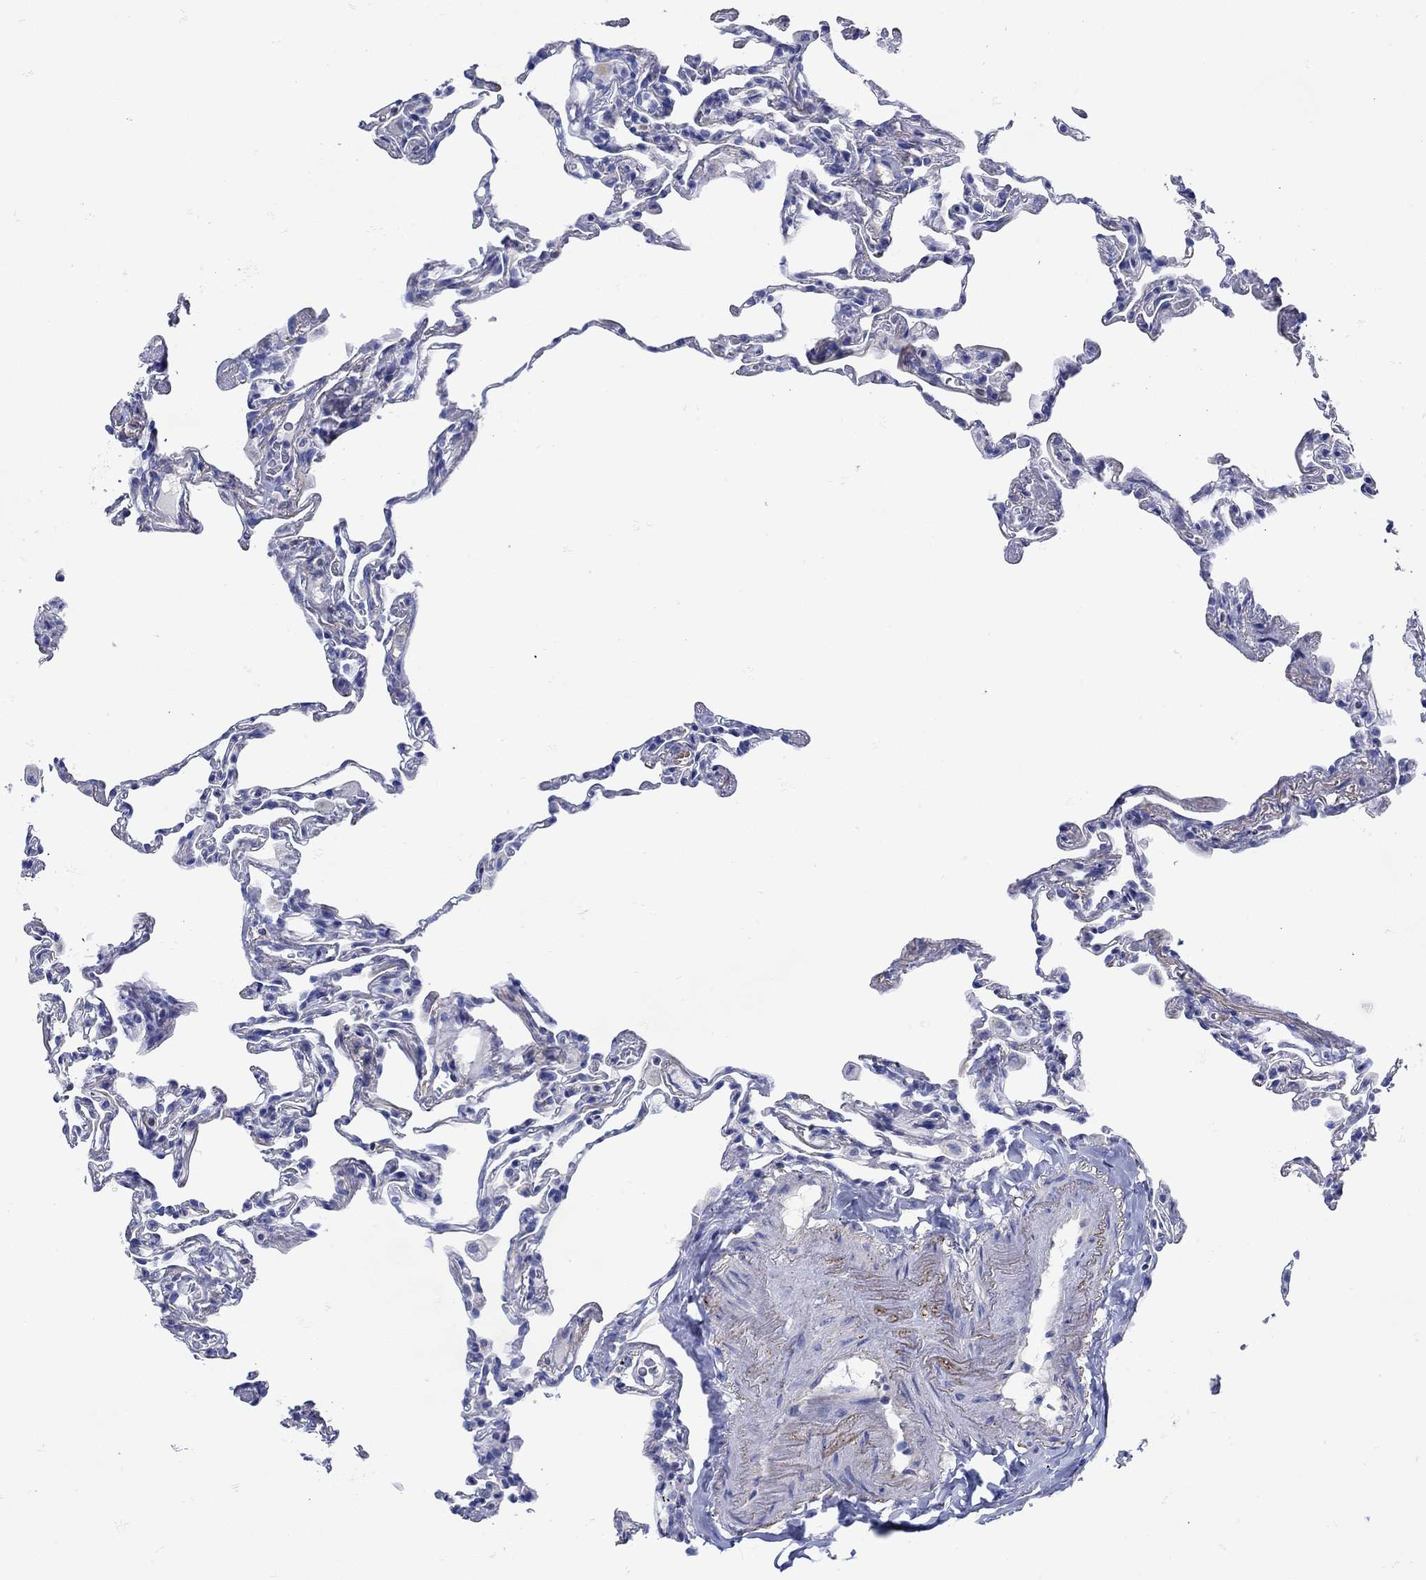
{"staining": {"intensity": "negative", "quantity": "none", "location": "none"}, "tissue": "lung", "cell_type": "Alveolar cells", "image_type": "normal", "snomed": [{"axis": "morphology", "description": "Normal tissue, NOS"}, {"axis": "topography", "description": "Lung"}], "caption": "Immunohistochemistry of unremarkable human lung displays no staining in alveolar cells. Nuclei are stained in blue.", "gene": "ANKMY1", "patient": {"sex": "female", "age": 57}}